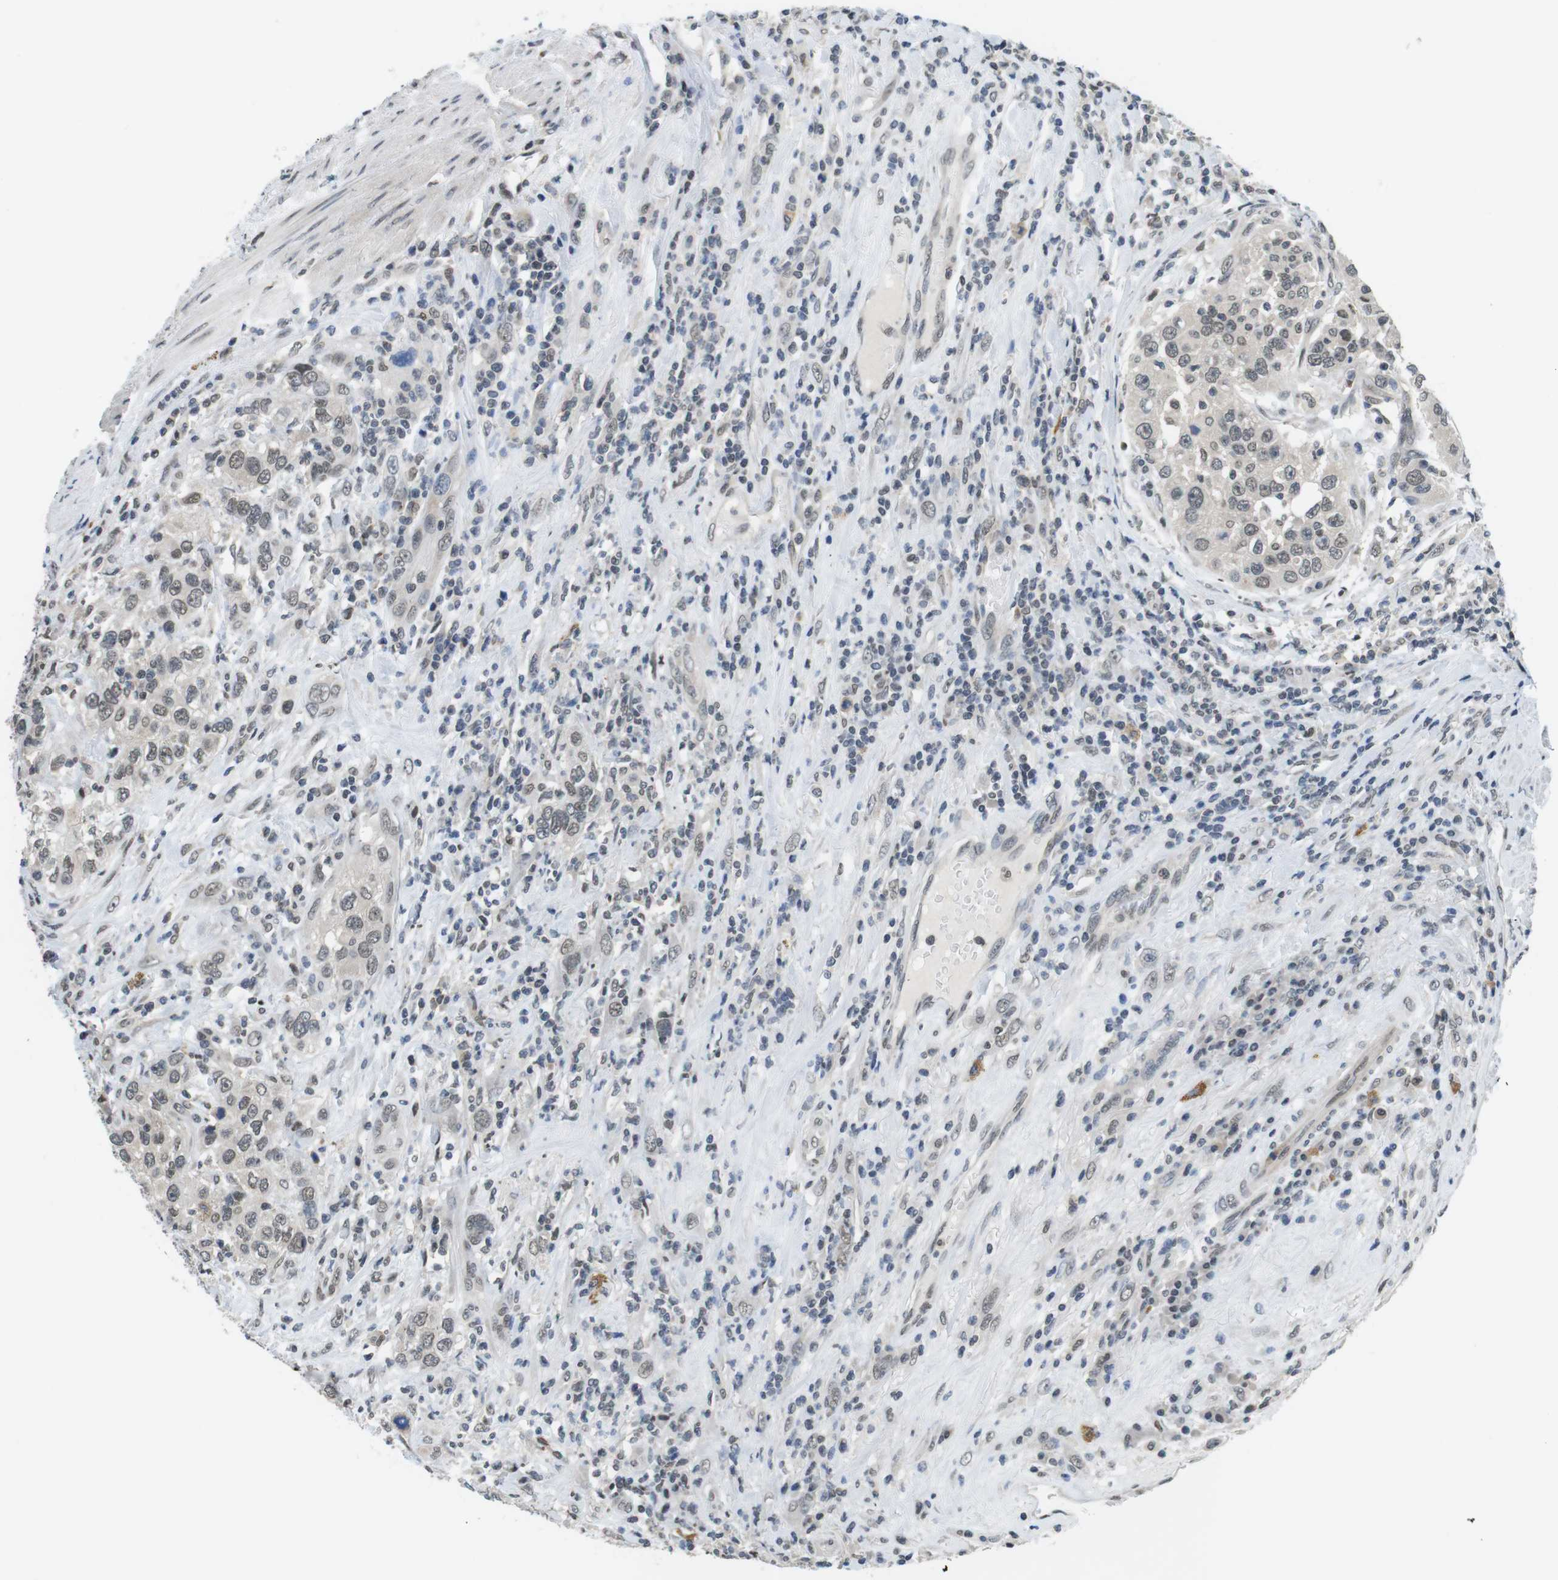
{"staining": {"intensity": "weak", "quantity": "<25%", "location": "nuclear"}, "tissue": "urothelial cancer", "cell_type": "Tumor cells", "image_type": "cancer", "snomed": [{"axis": "morphology", "description": "Urothelial carcinoma, High grade"}, {"axis": "topography", "description": "Urinary bladder"}], "caption": "Immunohistochemistry (IHC) photomicrograph of neoplastic tissue: human urothelial cancer stained with DAB (3,3'-diaminobenzidine) reveals no significant protein staining in tumor cells.", "gene": "NEK4", "patient": {"sex": "female", "age": 80}}